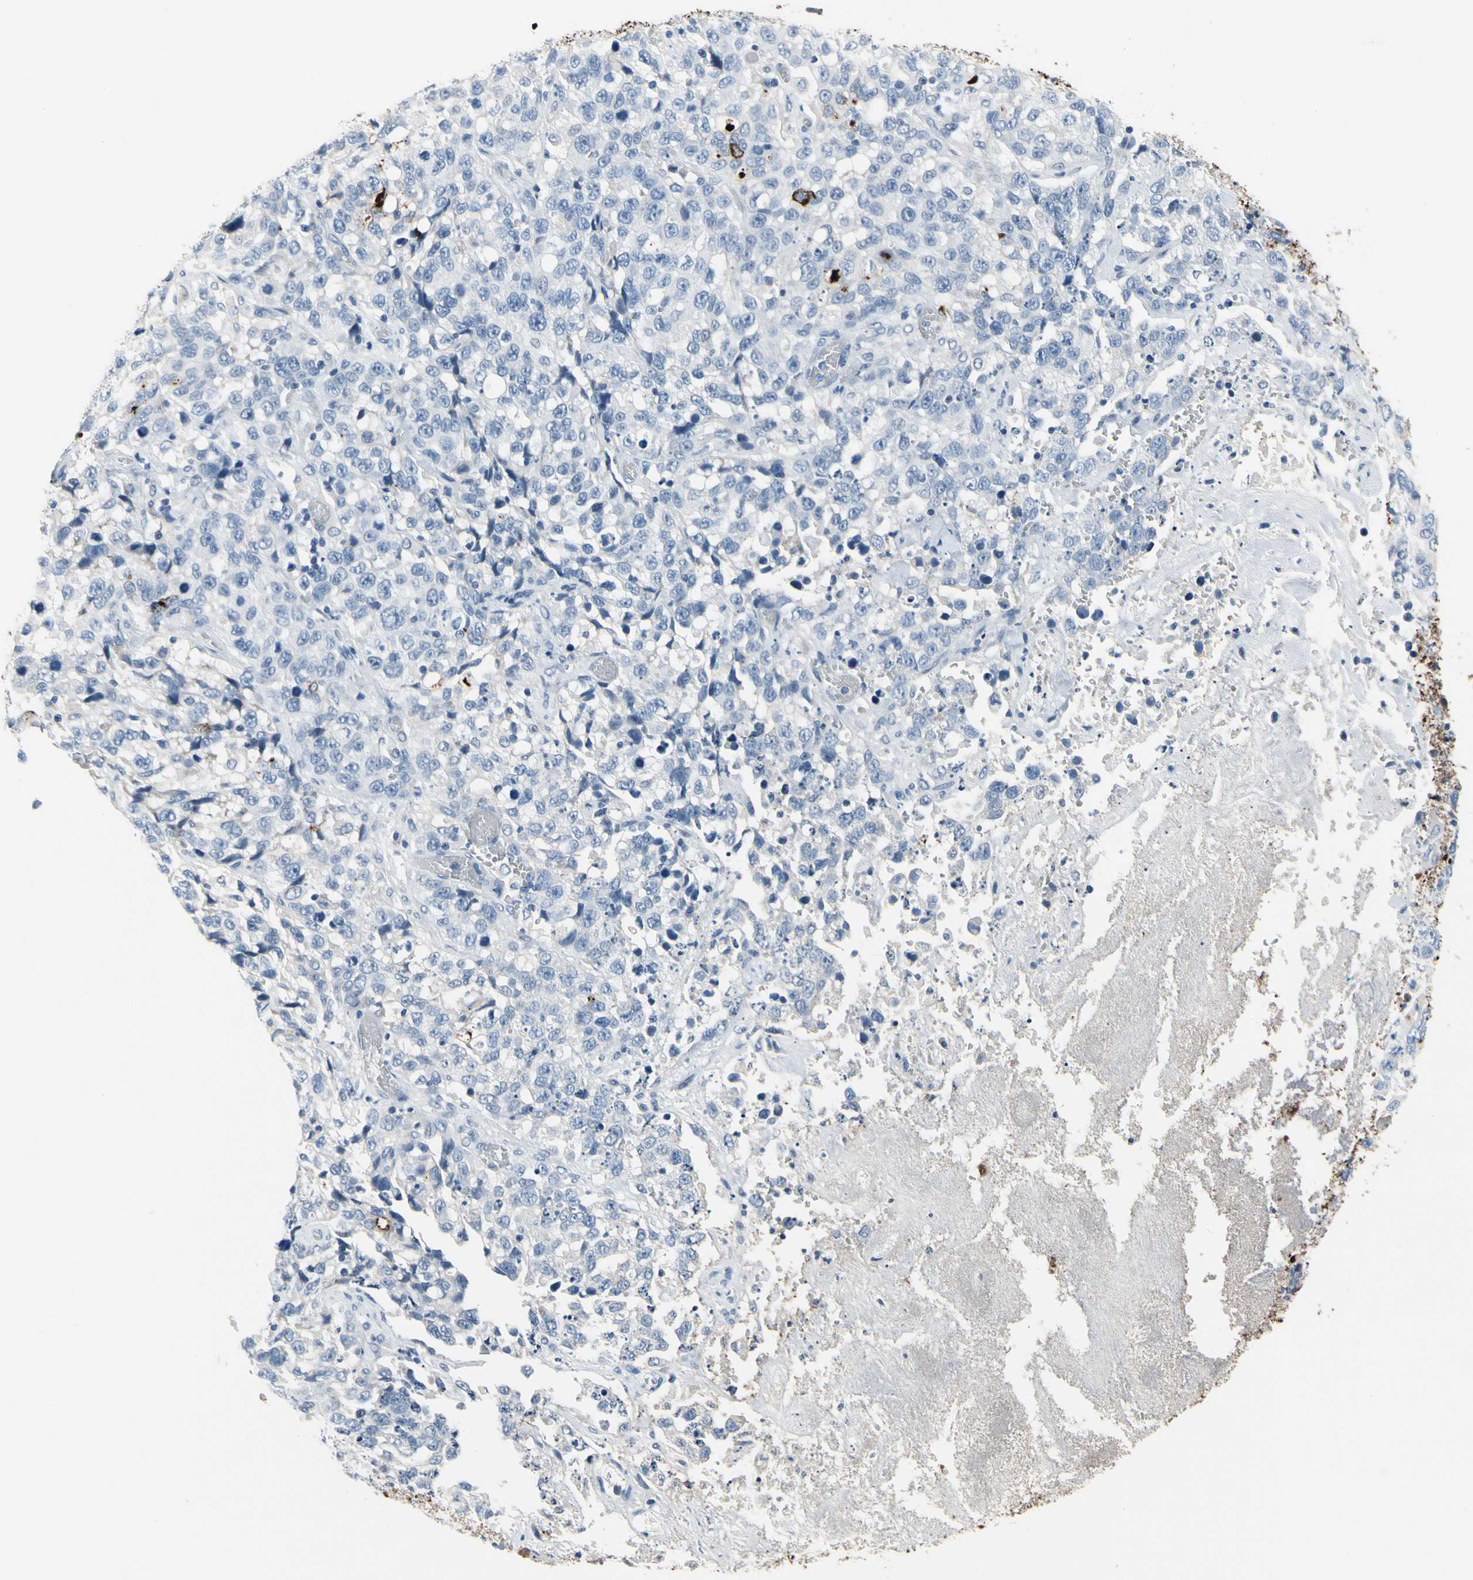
{"staining": {"intensity": "negative", "quantity": "none", "location": "none"}, "tissue": "stomach cancer", "cell_type": "Tumor cells", "image_type": "cancer", "snomed": [{"axis": "morphology", "description": "Normal tissue, NOS"}, {"axis": "morphology", "description": "Adenocarcinoma, NOS"}, {"axis": "topography", "description": "Stomach"}], "caption": "Immunohistochemistry (IHC) of stomach adenocarcinoma demonstrates no positivity in tumor cells. Nuclei are stained in blue.", "gene": "MUC5B", "patient": {"sex": "male", "age": 48}}